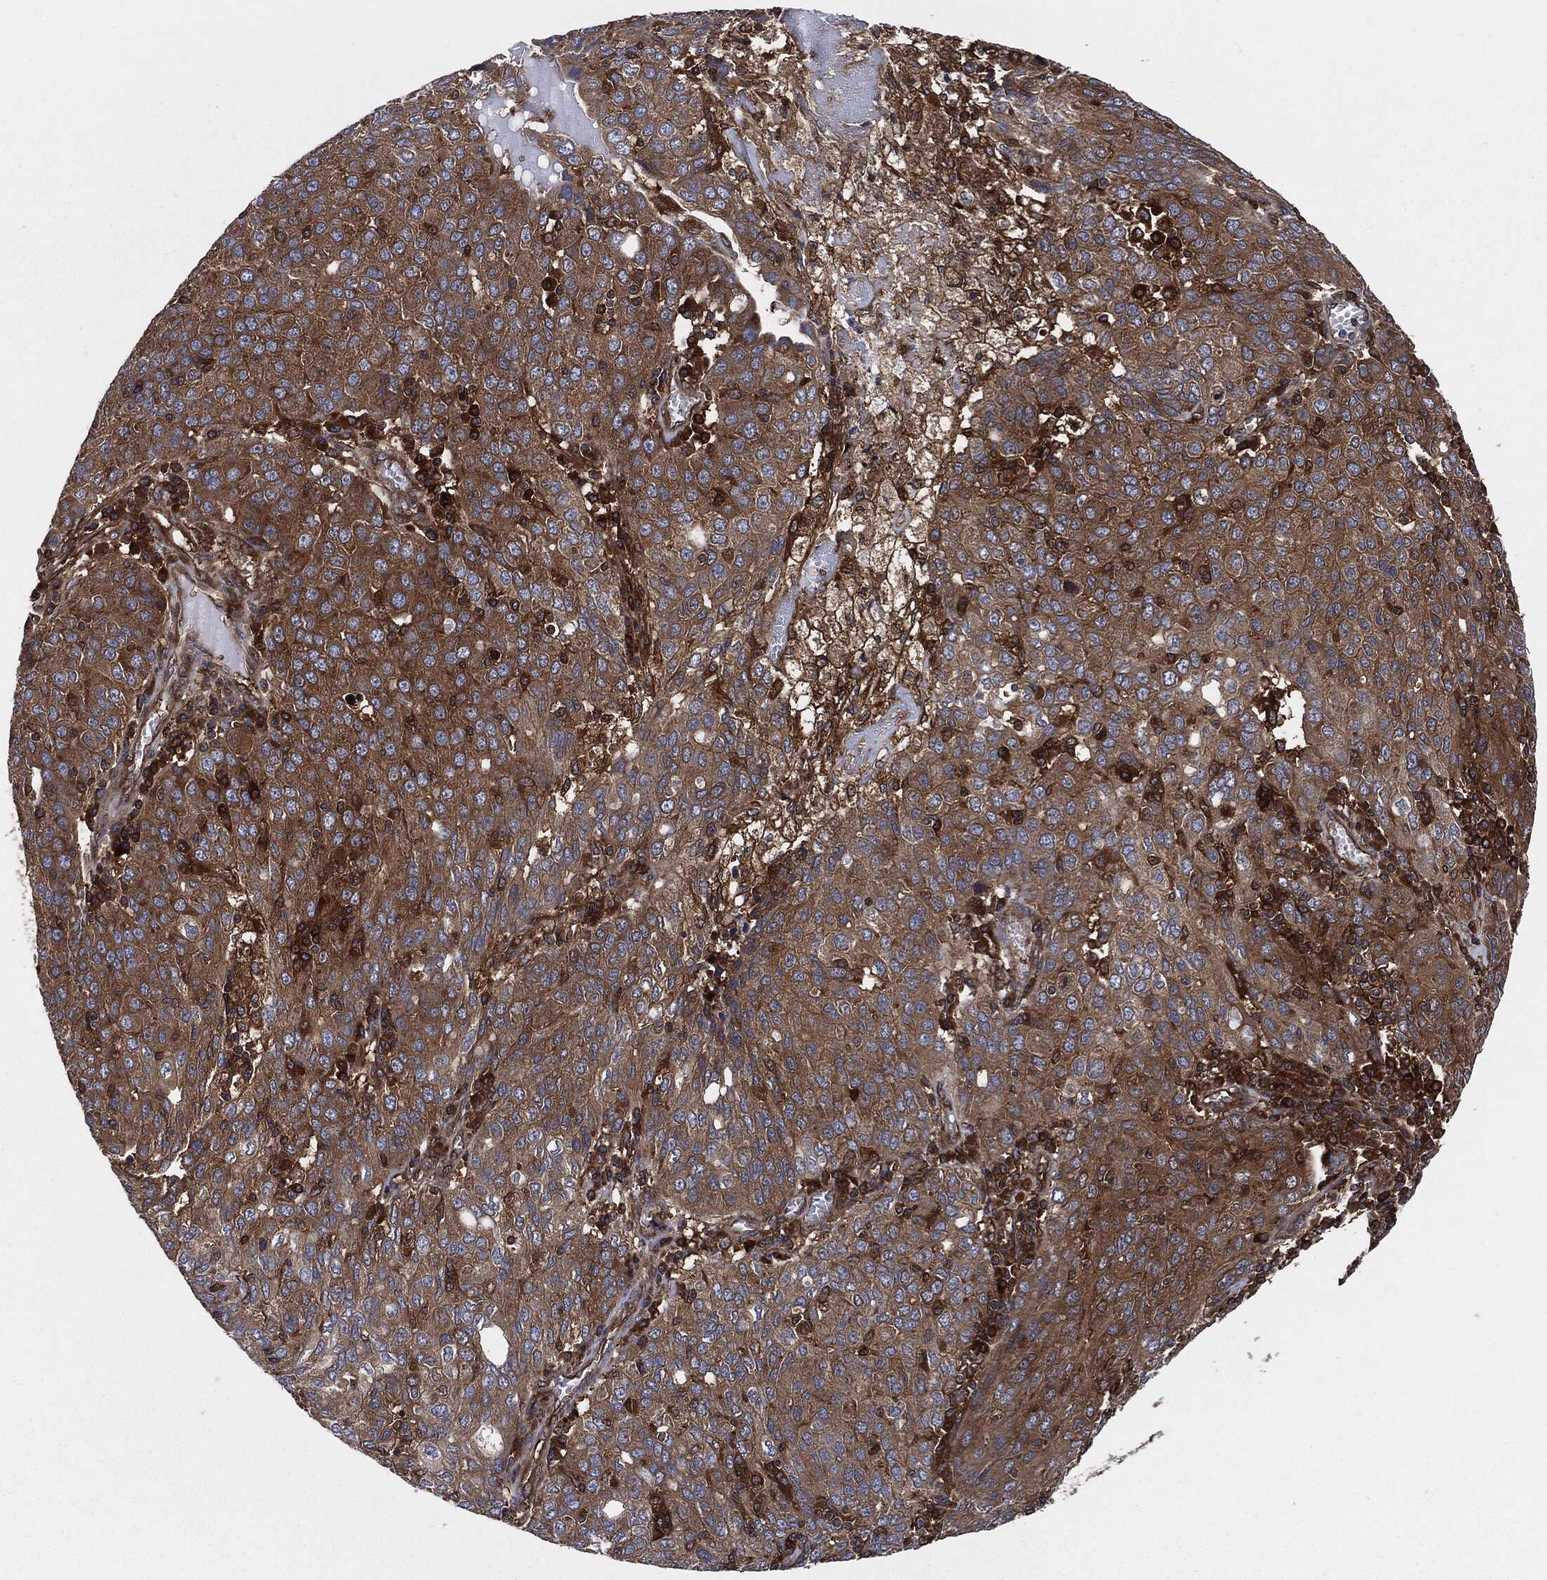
{"staining": {"intensity": "moderate", "quantity": ">75%", "location": "cytoplasmic/membranous"}, "tissue": "ovarian cancer", "cell_type": "Tumor cells", "image_type": "cancer", "snomed": [{"axis": "morphology", "description": "Carcinoma, endometroid"}, {"axis": "topography", "description": "Ovary"}], "caption": "Tumor cells reveal medium levels of moderate cytoplasmic/membranous expression in approximately >75% of cells in human ovarian cancer.", "gene": "XPNPEP1", "patient": {"sex": "female", "age": 50}}